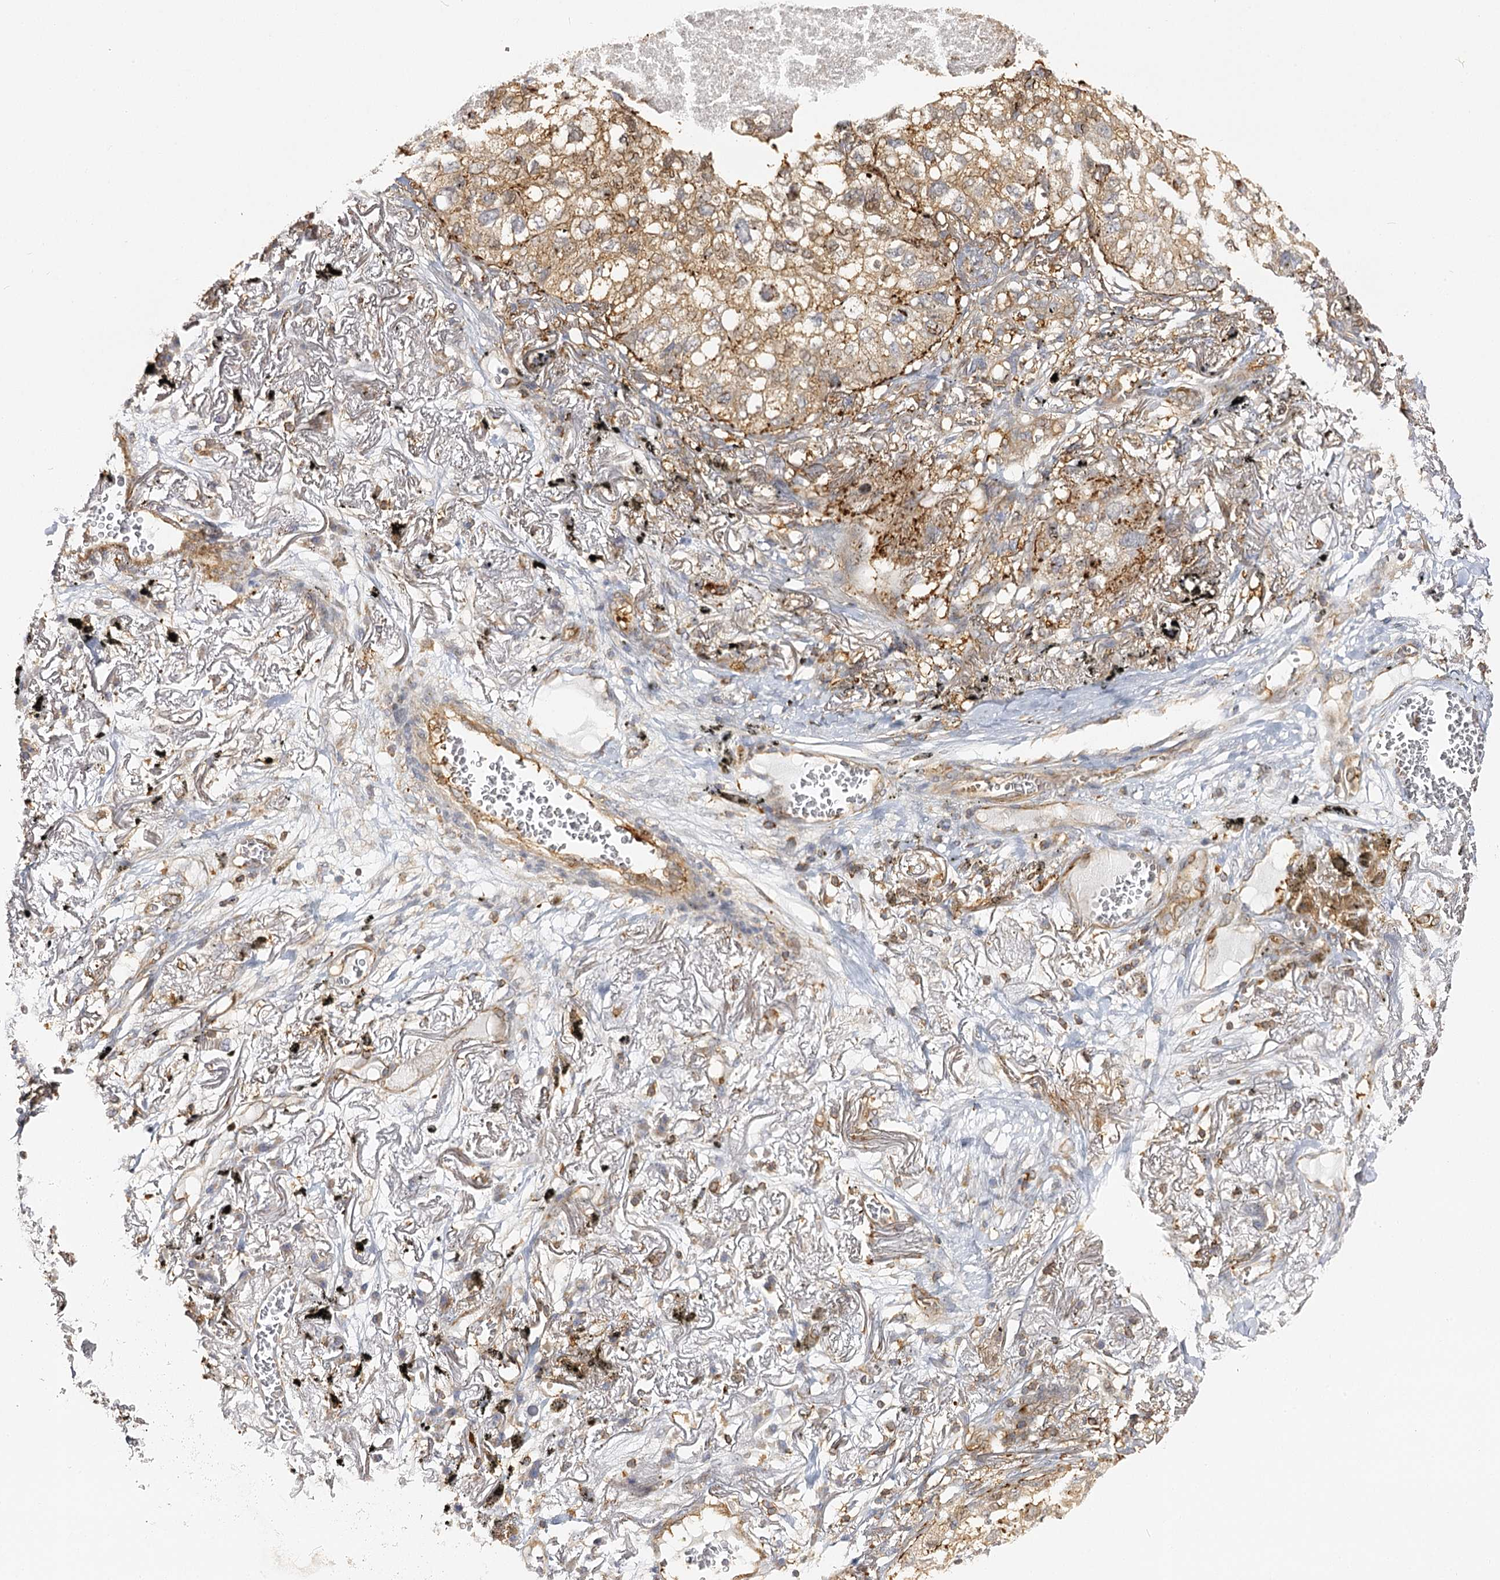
{"staining": {"intensity": "weak", "quantity": ">75%", "location": "cytoplasmic/membranous"}, "tissue": "lung cancer", "cell_type": "Tumor cells", "image_type": "cancer", "snomed": [{"axis": "morphology", "description": "Adenocarcinoma, NOS"}, {"axis": "topography", "description": "Lung"}], "caption": "Human lung cancer (adenocarcinoma) stained with a brown dye displays weak cytoplasmic/membranous positive positivity in about >75% of tumor cells.", "gene": "SEC24B", "patient": {"sex": "male", "age": 65}}